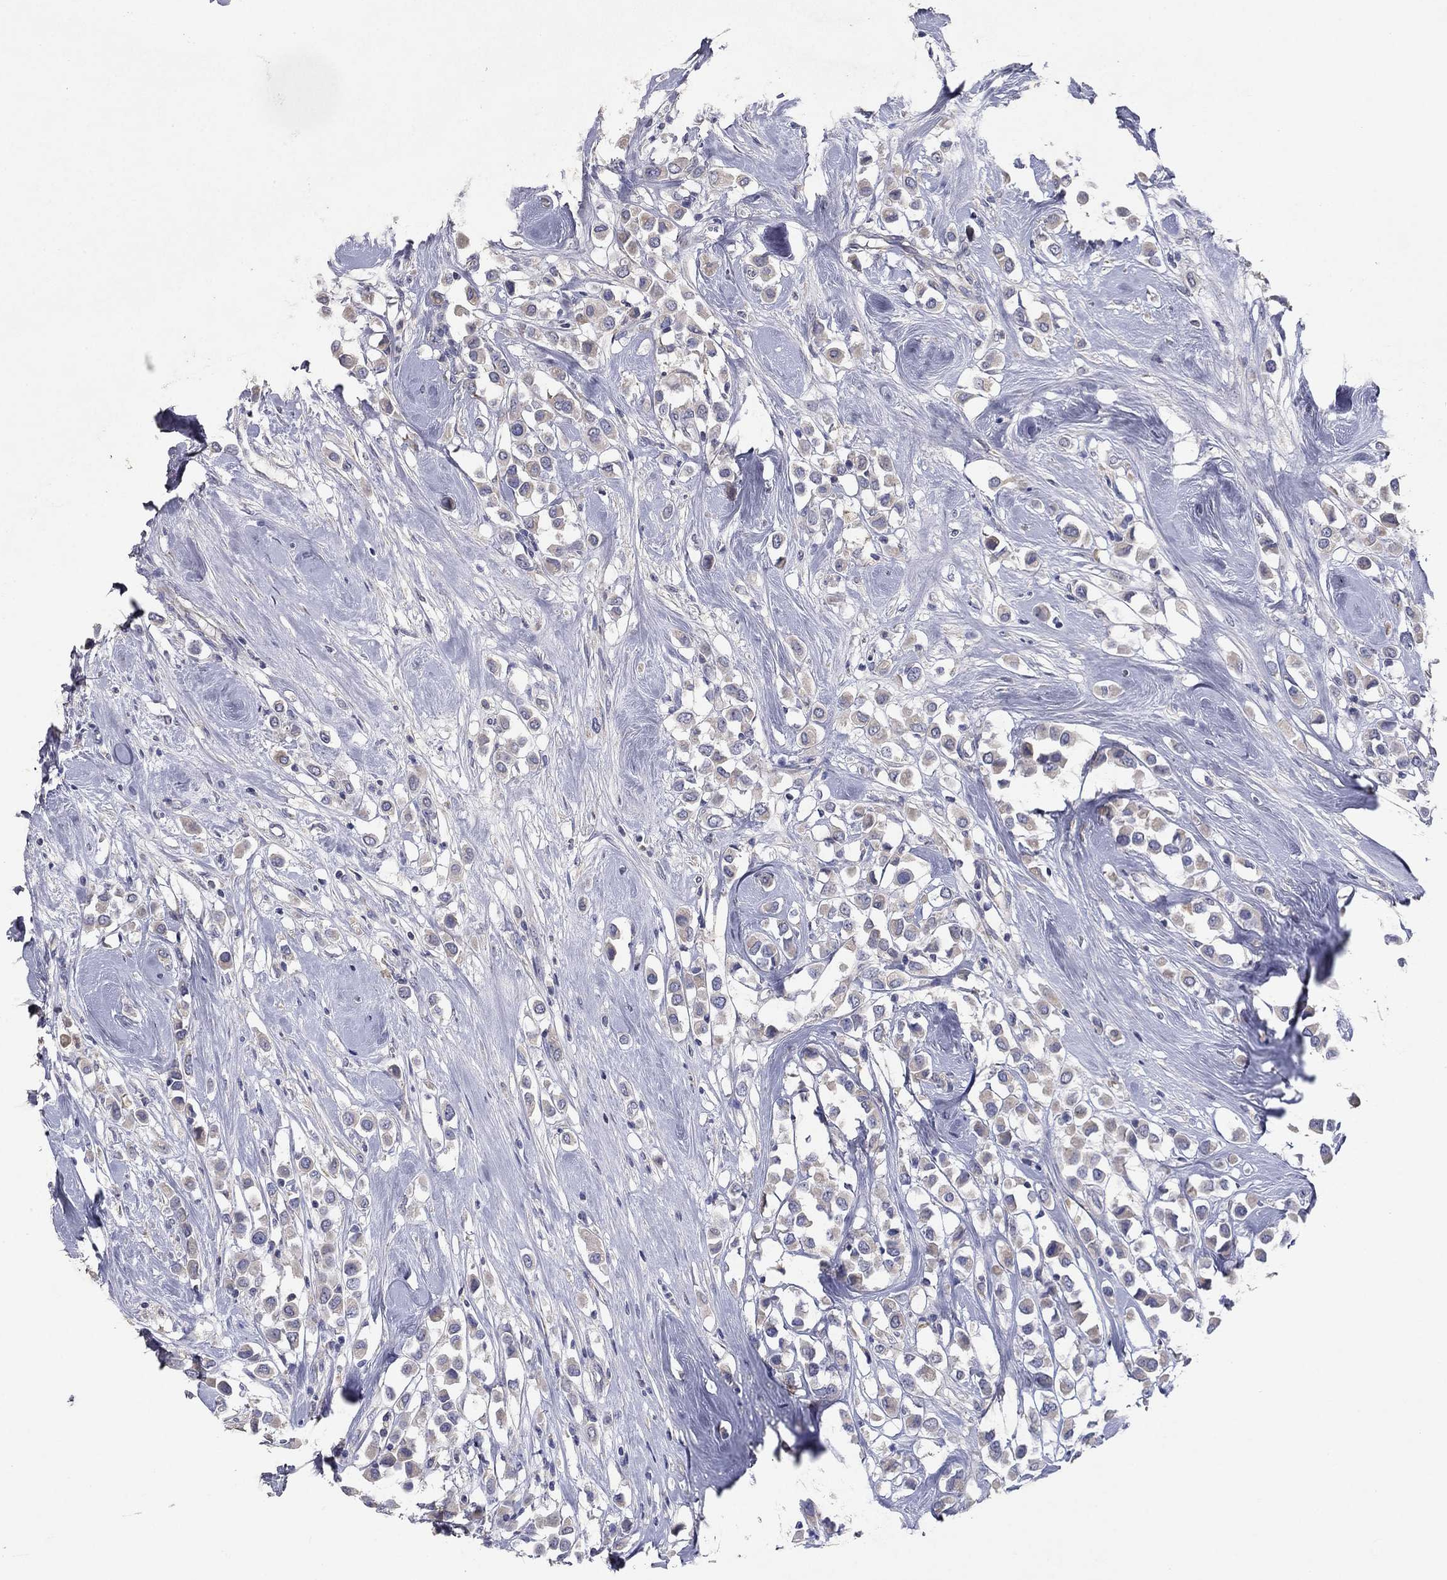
{"staining": {"intensity": "negative", "quantity": "none", "location": "none"}, "tissue": "breast cancer", "cell_type": "Tumor cells", "image_type": "cancer", "snomed": [{"axis": "morphology", "description": "Duct carcinoma"}, {"axis": "topography", "description": "Breast"}], "caption": "DAB immunohistochemical staining of infiltrating ductal carcinoma (breast) shows no significant expression in tumor cells. Brightfield microscopy of immunohistochemistry (IHC) stained with DAB (3,3'-diaminobenzidine) (brown) and hematoxylin (blue), captured at high magnification.", "gene": "PTGDS", "patient": {"sex": "female", "age": 61}}